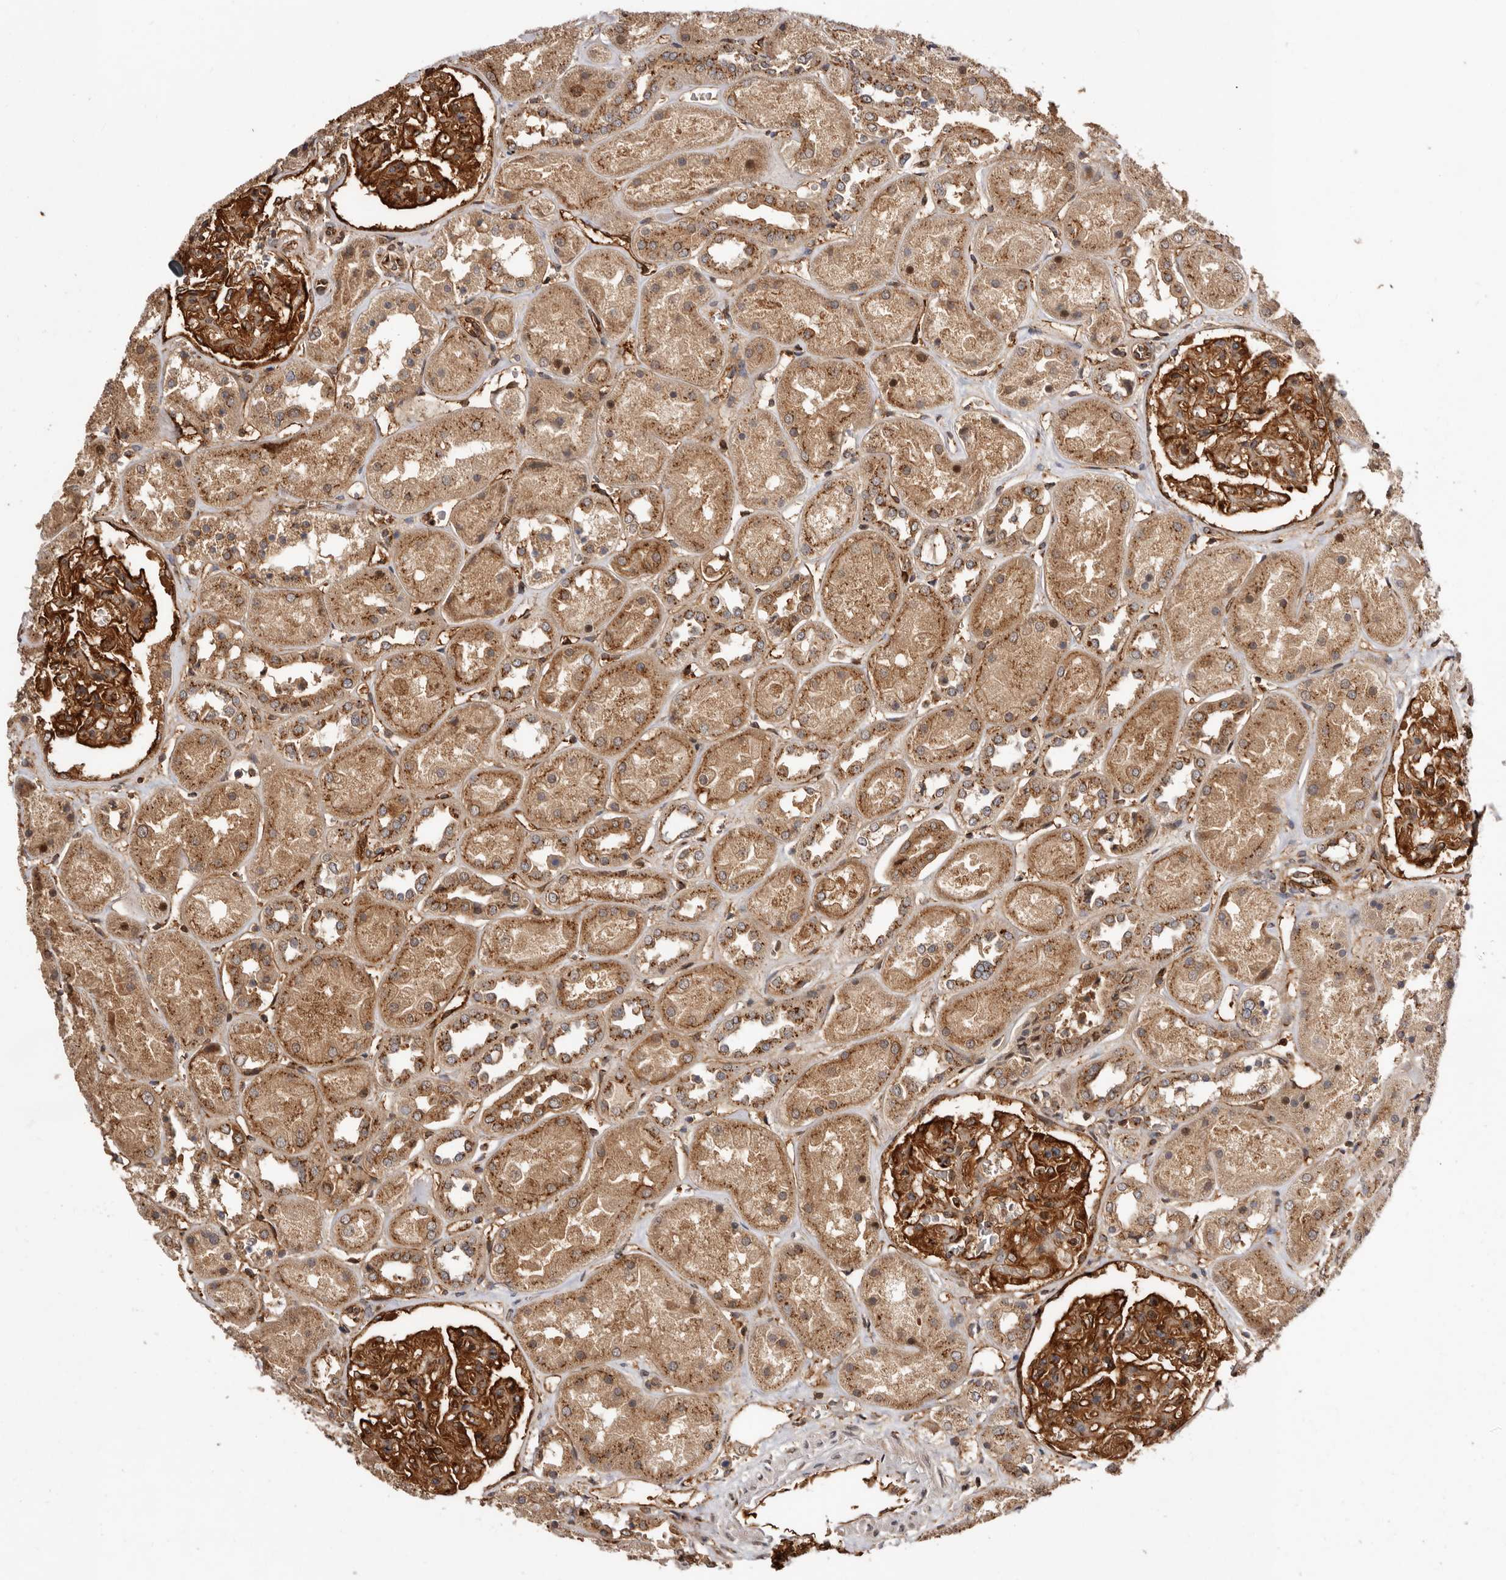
{"staining": {"intensity": "strong", "quantity": ">75%", "location": "cytoplasmic/membranous"}, "tissue": "kidney", "cell_type": "Cells in glomeruli", "image_type": "normal", "snomed": [{"axis": "morphology", "description": "Normal tissue, NOS"}, {"axis": "topography", "description": "Kidney"}], "caption": "An immunohistochemistry micrograph of unremarkable tissue is shown. Protein staining in brown highlights strong cytoplasmic/membranous positivity in kidney within cells in glomeruli.", "gene": "GPR27", "patient": {"sex": "male", "age": 70}}